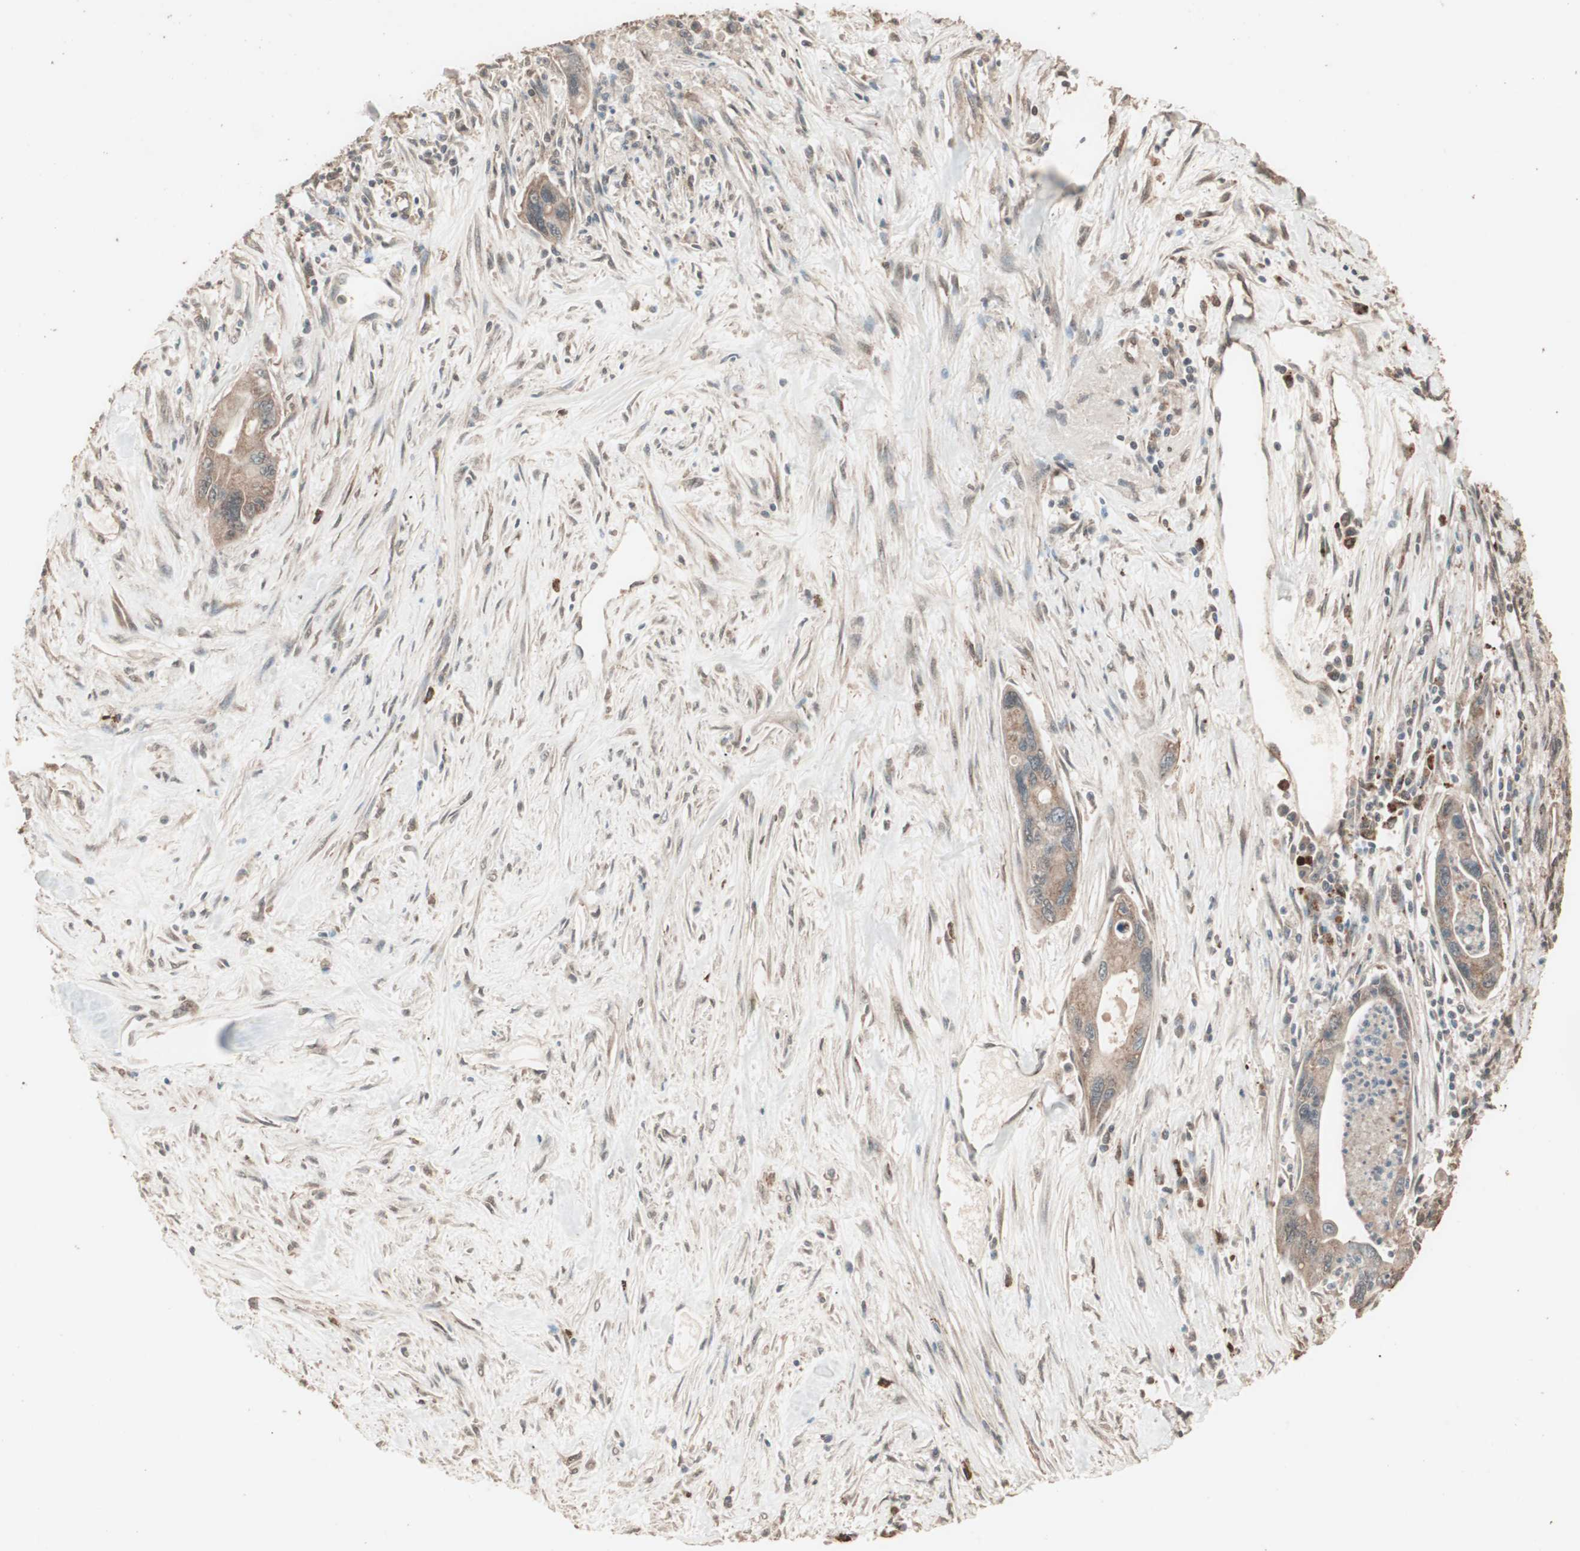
{"staining": {"intensity": "moderate", "quantity": ">75%", "location": "cytoplasmic/membranous"}, "tissue": "pancreatic cancer", "cell_type": "Tumor cells", "image_type": "cancer", "snomed": [{"axis": "morphology", "description": "Adenocarcinoma, NOS"}, {"axis": "topography", "description": "Pancreas"}], "caption": "A brown stain labels moderate cytoplasmic/membranous staining of a protein in pancreatic cancer tumor cells.", "gene": "CCN4", "patient": {"sex": "male", "age": 70}}